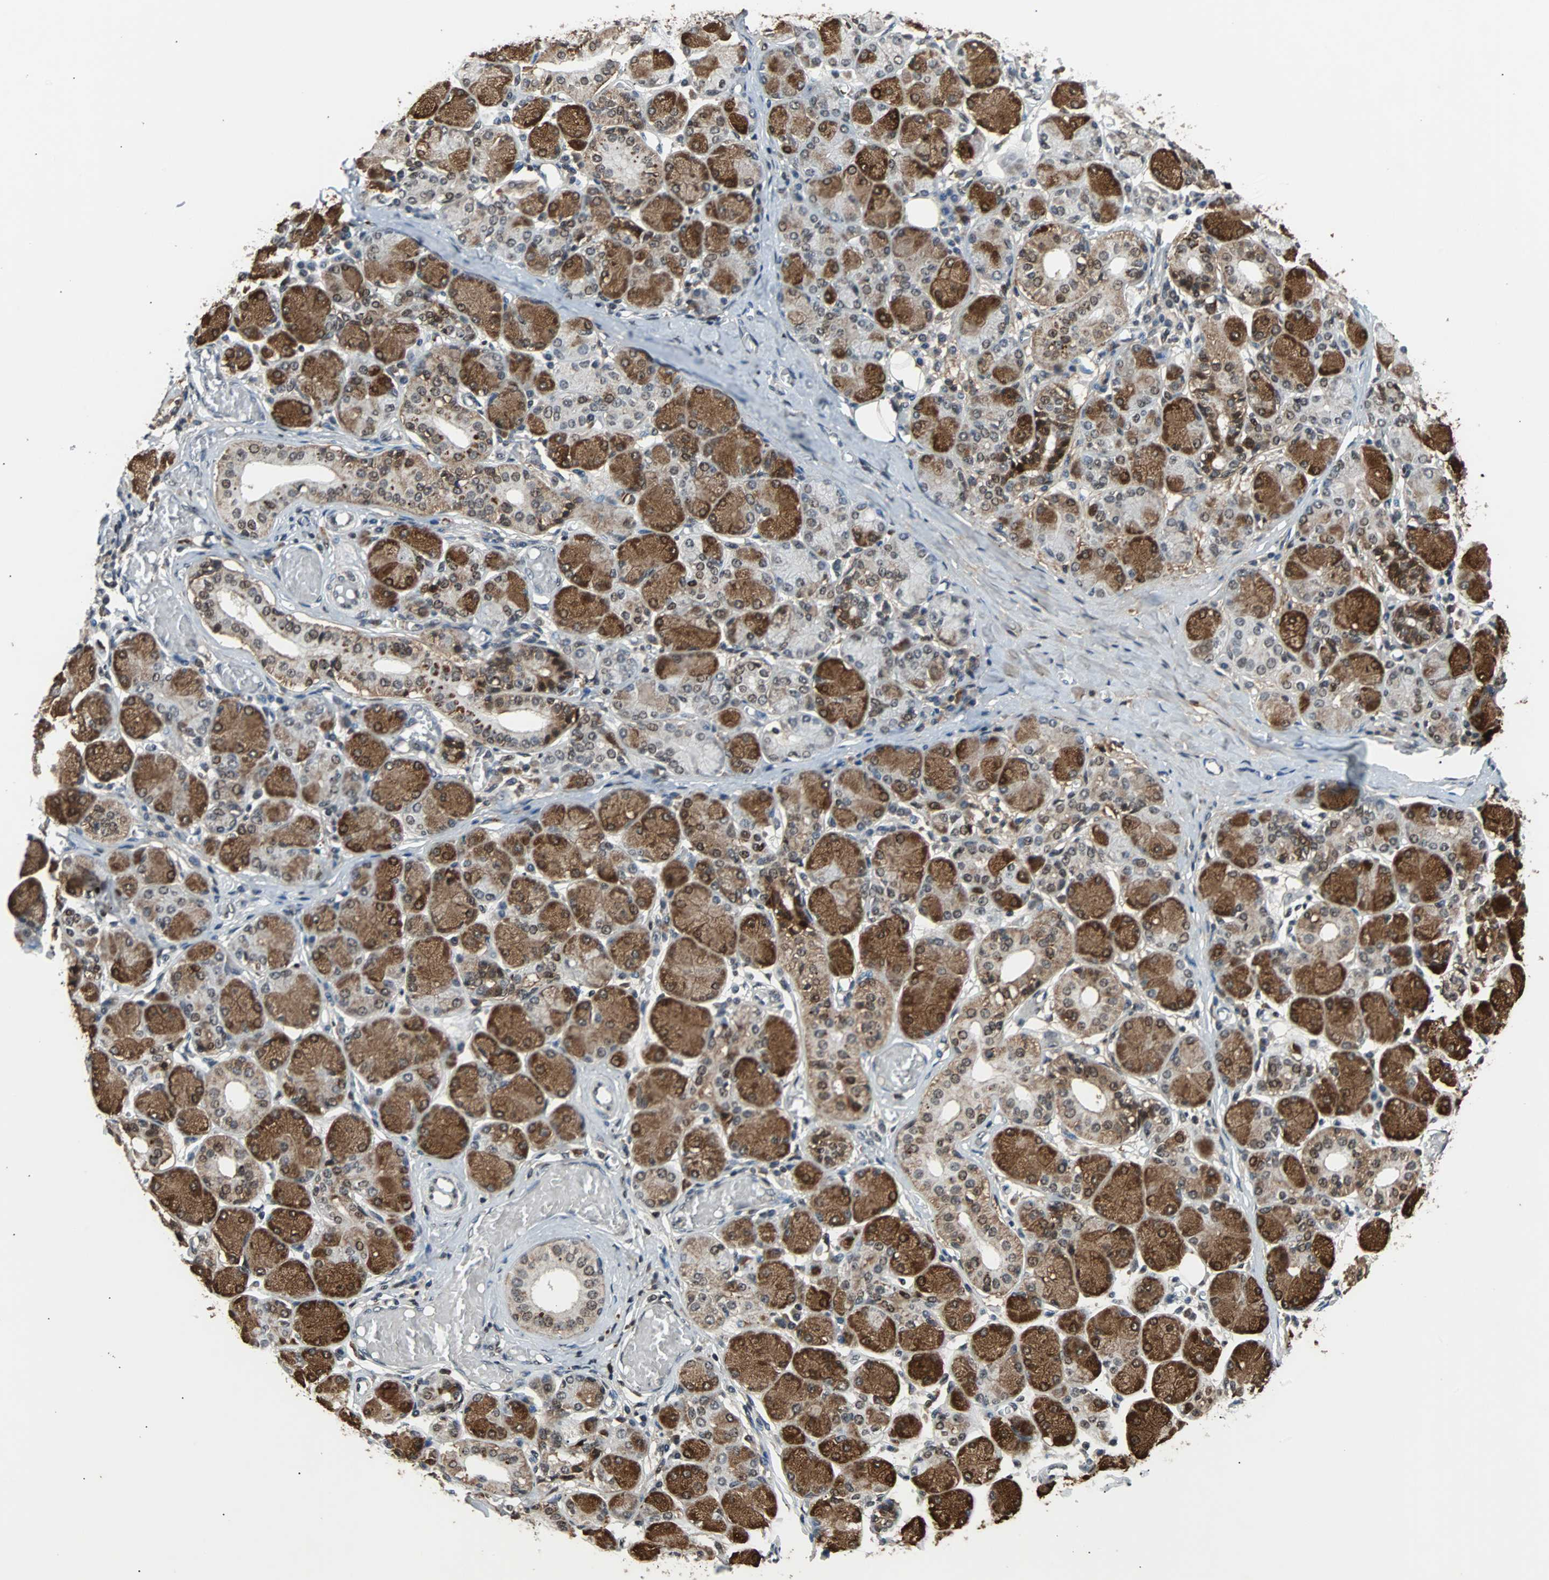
{"staining": {"intensity": "moderate", "quantity": ">75%", "location": "cytoplasmic/membranous,nuclear"}, "tissue": "salivary gland", "cell_type": "Glandular cells", "image_type": "normal", "snomed": [{"axis": "morphology", "description": "Normal tissue, NOS"}, {"axis": "topography", "description": "Salivary gland"}], "caption": "Protein expression analysis of normal human salivary gland reveals moderate cytoplasmic/membranous,nuclear positivity in about >75% of glandular cells. (DAB (3,3'-diaminobenzidine) = brown stain, brightfield microscopy at high magnification).", "gene": "PHC1", "patient": {"sex": "female", "age": 24}}